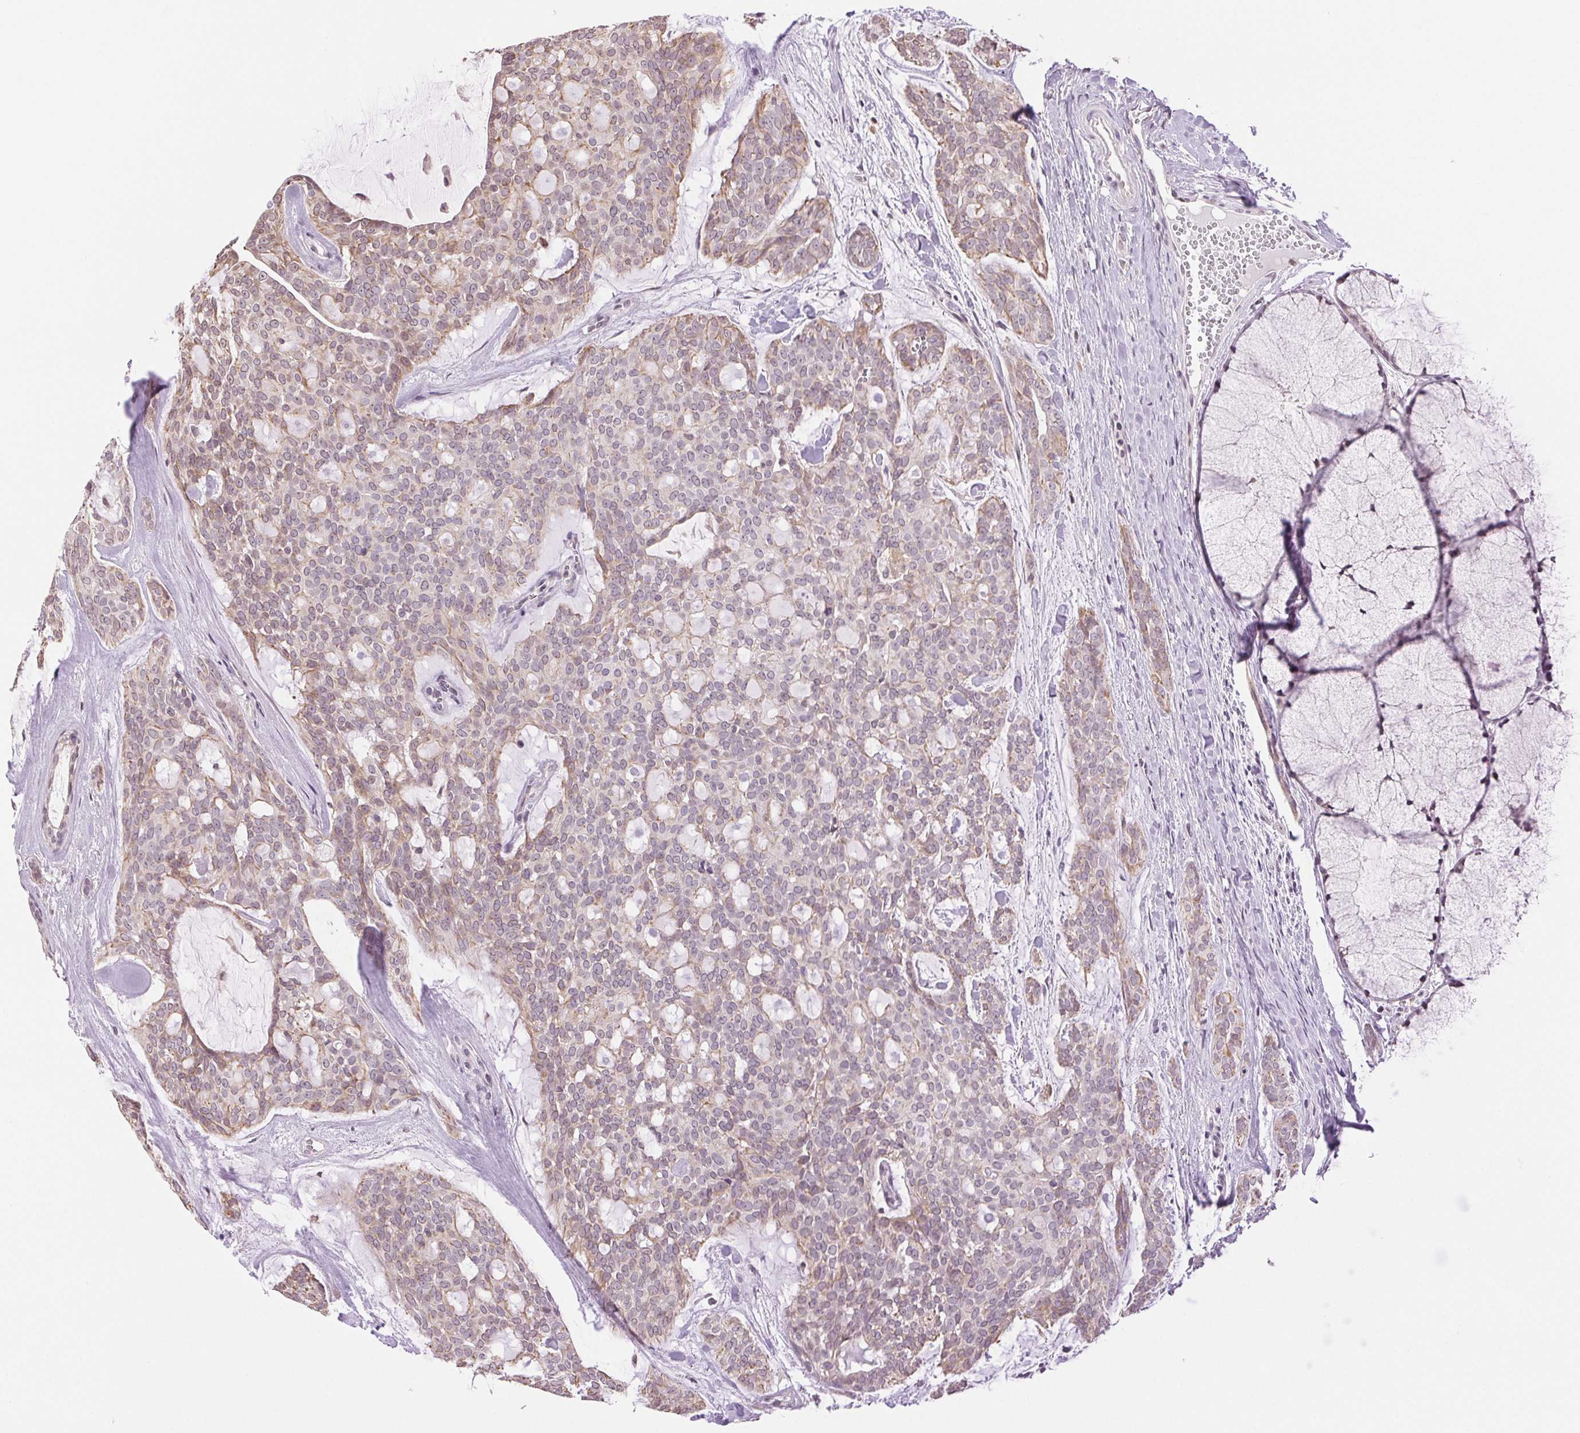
{"staining": {"intensity": "weak", "quantity": "25%-75%", "location": "cytoplasmic/membranous"}, "tissue": "head and neck cancer", "cell_type": "Tumor cells", "image_type": "cancer", "snomed": [{"axis": "morphology", "description": "Adenocarcinoma, NOS"}, {"axis": "topography", "description": "Head-Neck"}], "caption": "Head and neck adenocarcinoma stained with a brown dye displays weak cytoplasmic/membranous positive expression in approximately 25%-75% of tumor cells.", "gene": "TNNT3", "patient": {"sex": "male", "age": 66}}